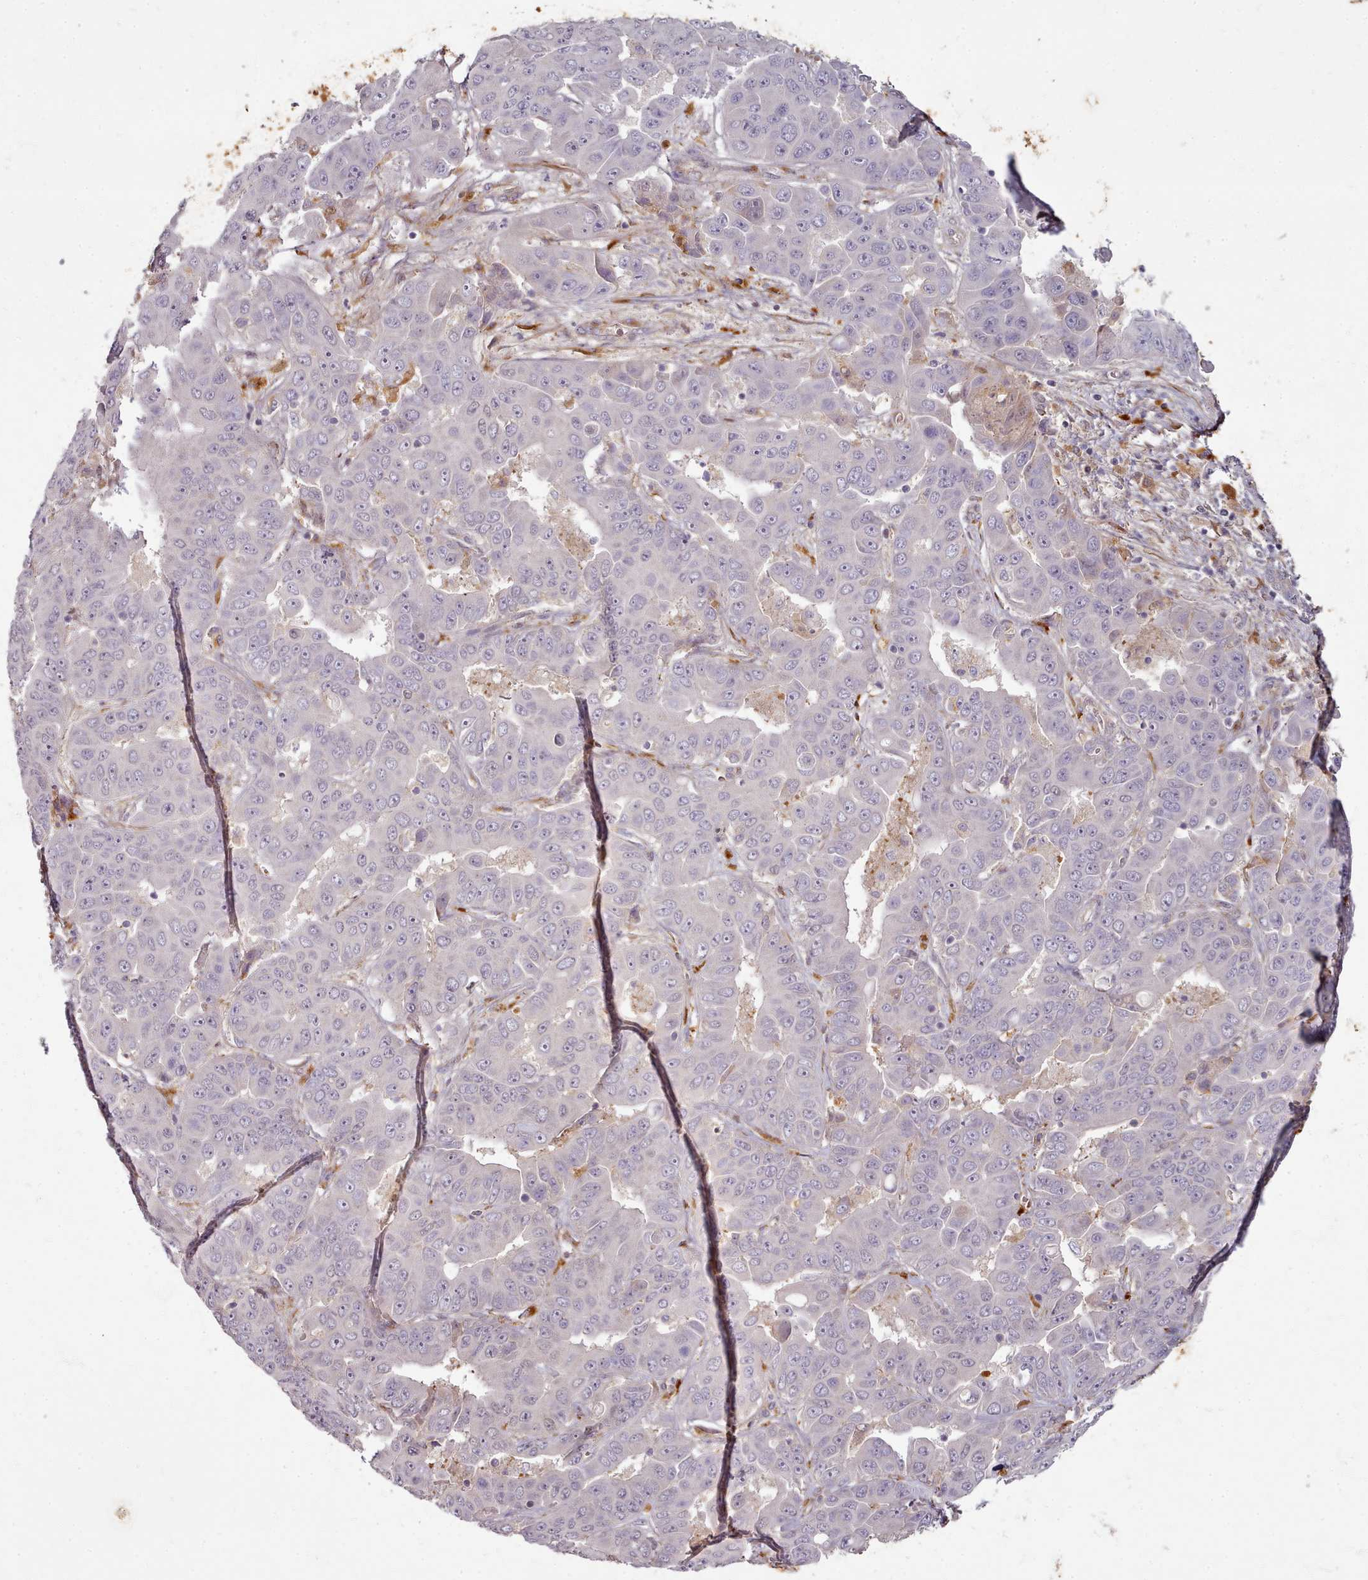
{"staining": {"intensity": "negative", "quantity": "none", "location": "none"}, "tissue": "liver cancer", "cell_type": "Tumor cells", "image_type": "cancer", "snomed": [{"axis": "morphology", "description": "Cholangiocarcinoma"}, {"axis": "topography", "description": "Liver"}], "caption": "Immunohistochemistry of cholangiocarcinoma (liver) shows no positivity in tumor cells. Brightfield microscopy of immunohistochemistry stained with DAB (3,3'-diaminobenzidine) (brown) and hematoxylin (blue), captured at high magnification.", "gene": "C1QTNF5", "patient": {"sex": "female", "age": 52}}